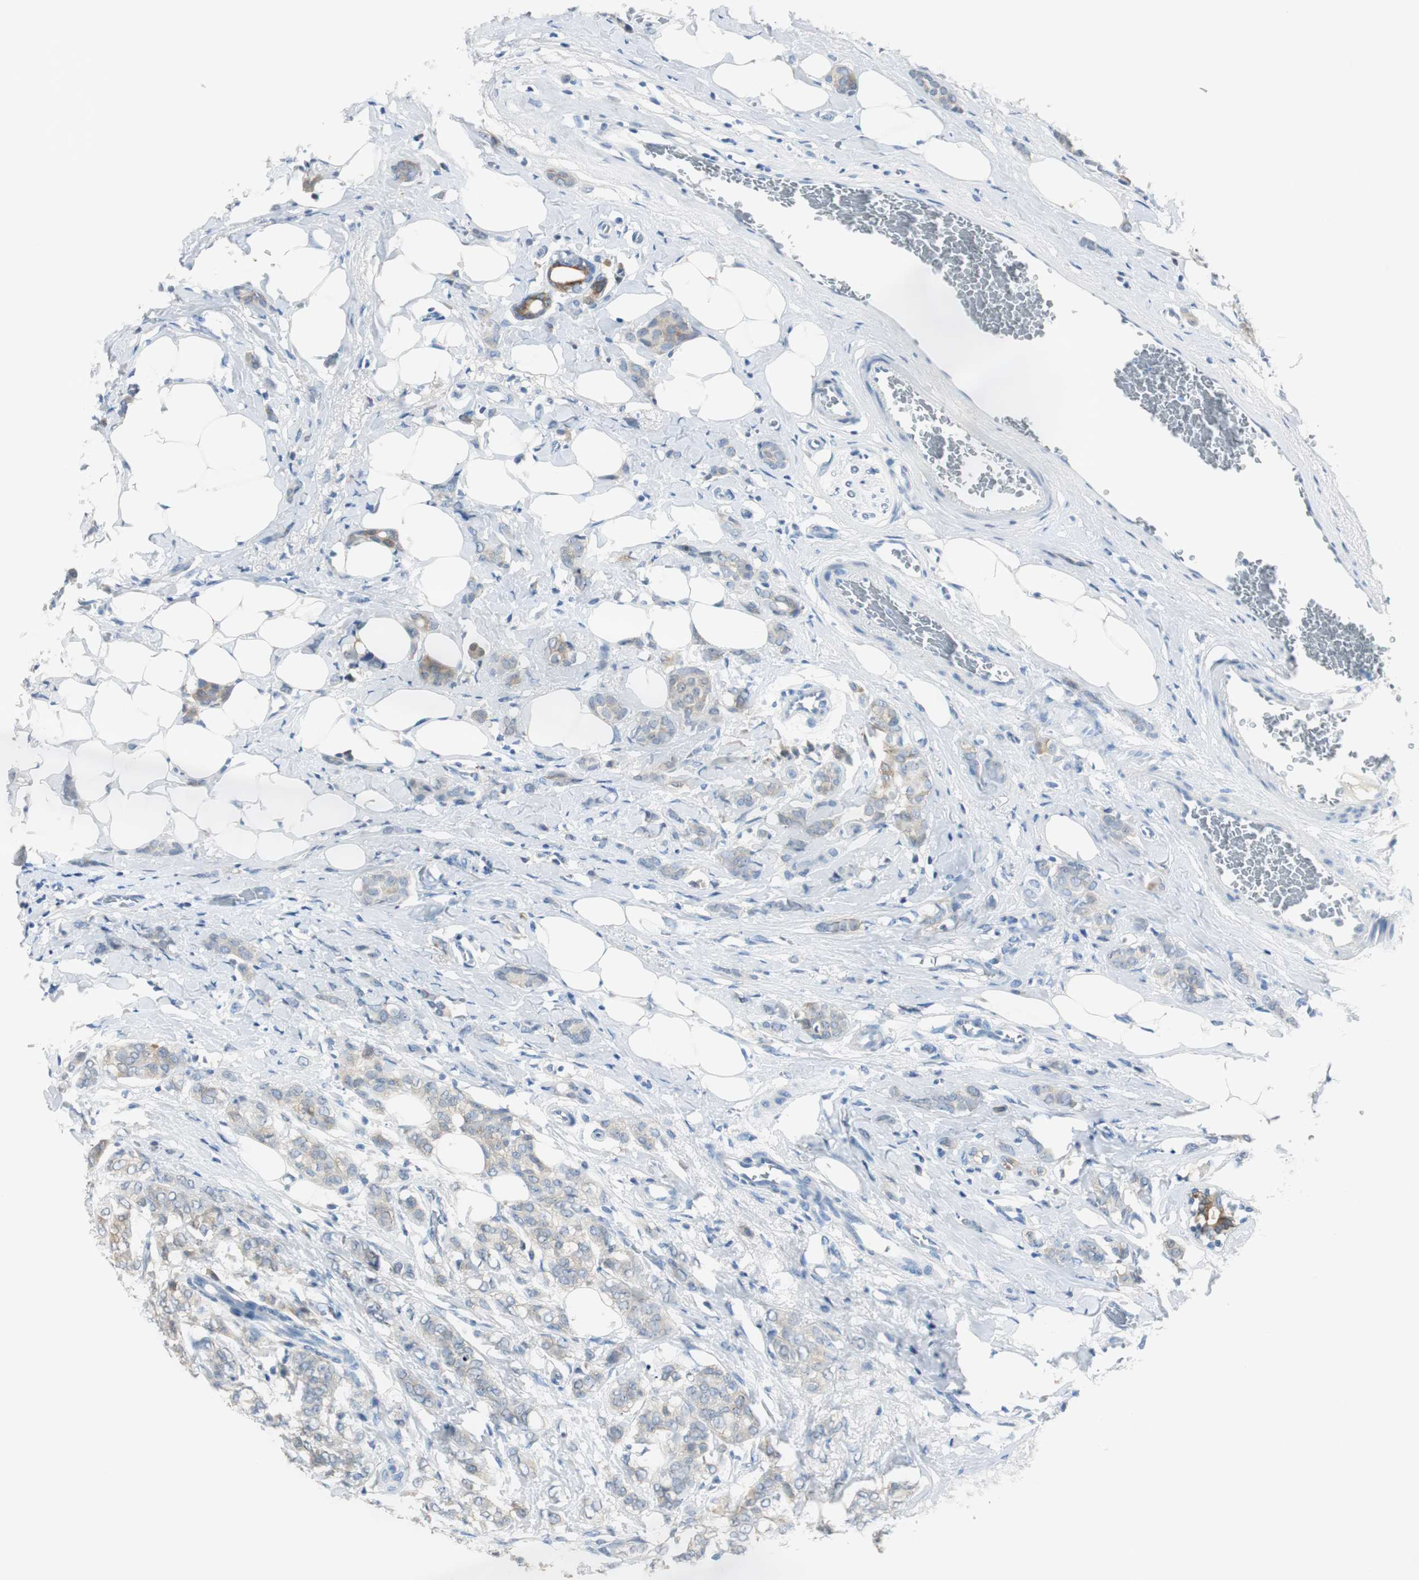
{"staining": {"intensity": "weak", "quantity": "25%-75%", "location": "cytoplasmic/membranous"}, "tissue": "breast cancer", "cell_type": "Tumor cells", "image_type": "cancer", "snomed": [{"axis": "morphology", "description": "Lobular carcinoma"}, {"axis": "topography", "description": "Breast"}], "caption": "Brown immunohistochemical staining in breast lobular carcinoma demonstrates weak cytoplasmic/membranous expression in approximately 25%-75% of tumor cells.", "gene": "FBP1", "patient": {"sex": "female", "age": 60}}